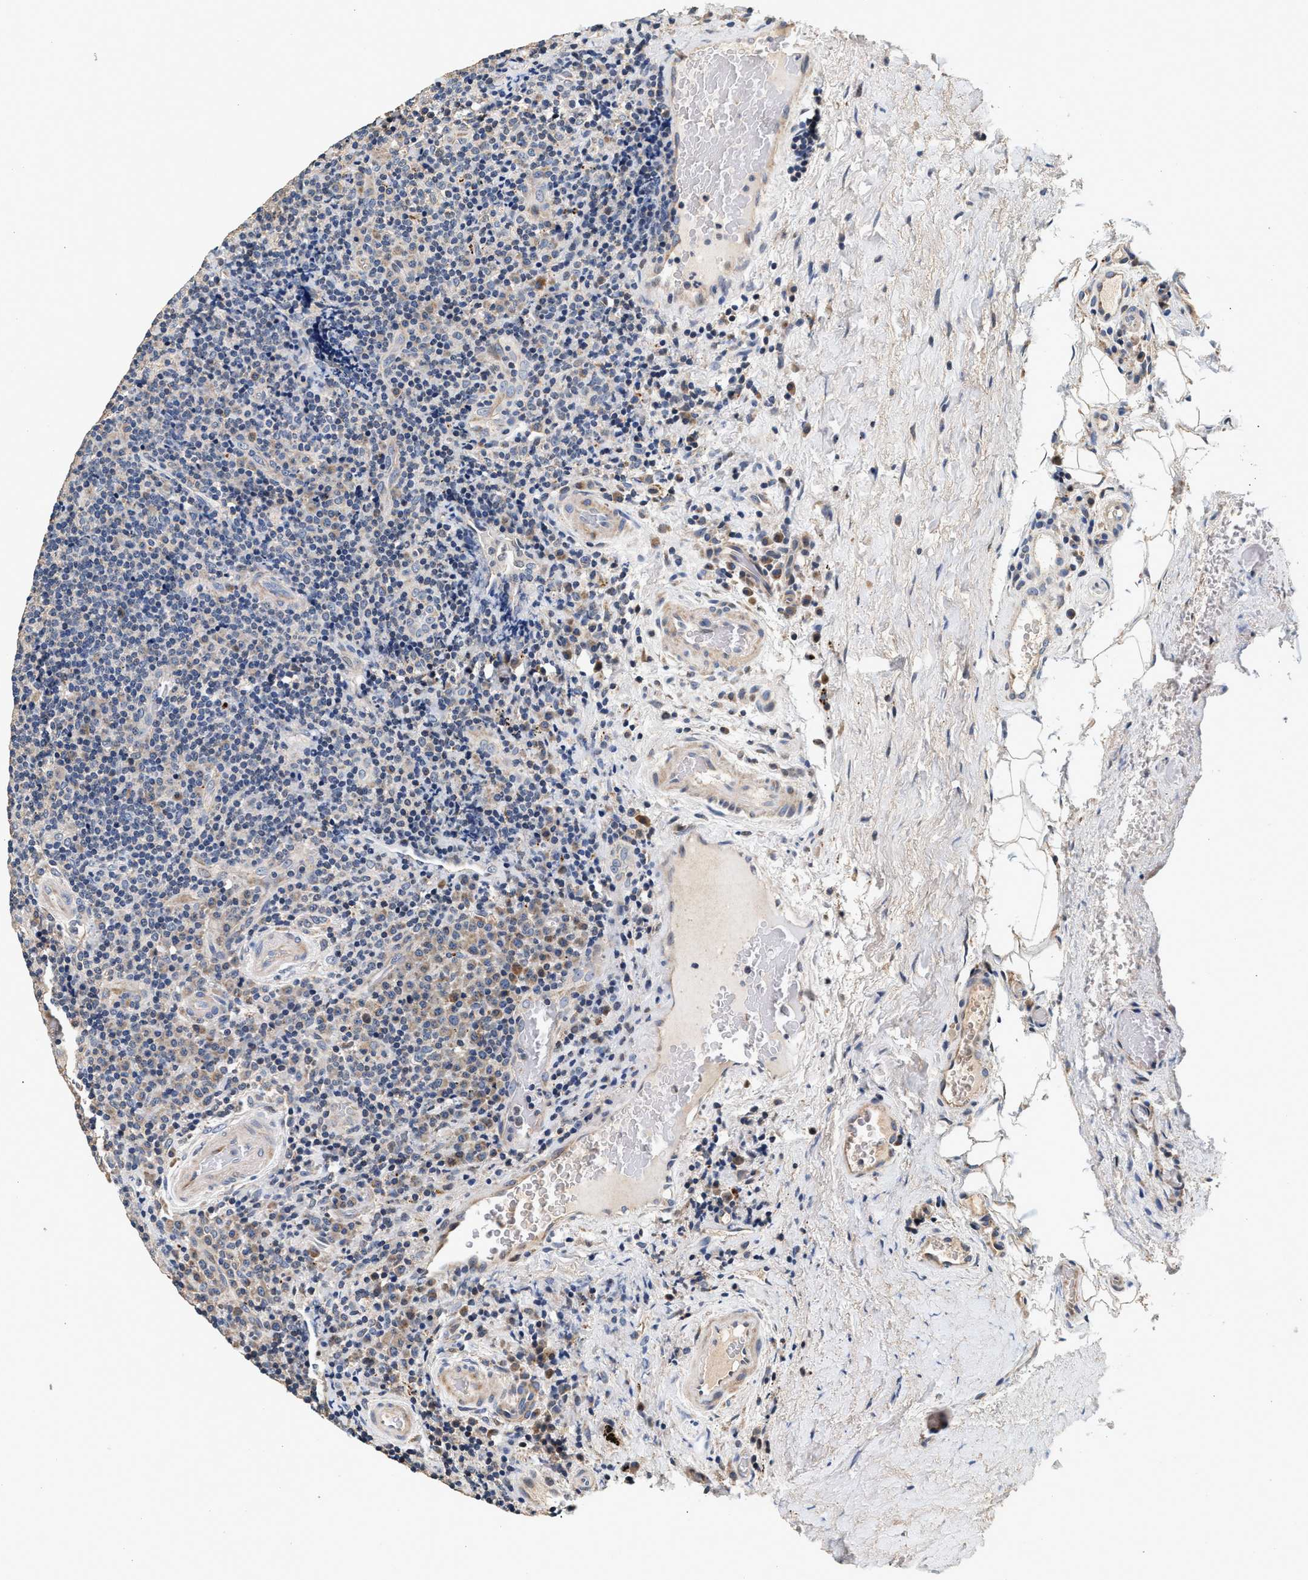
{"staining": {"intensity": "negative", "quantity": "none", "location": "none"}, "tissue": "lymphoma", "cell_type": "Tumor cells", "image_type": "cancer", "snomed": [{"axis": "morphology", "description": "Malignant lymphoma, non-Hodgkin's type, High grade"}, {"axis": "topography", "description": "Tonsil"}], "caption": "DAB (3,3'-diaminobenzidine) immunohistochemical staining of human lymphoma exhibits no significant positivity in tumor cells.", "gene": "PTGR3", "patient": {"sex": "female", "age": 36}}